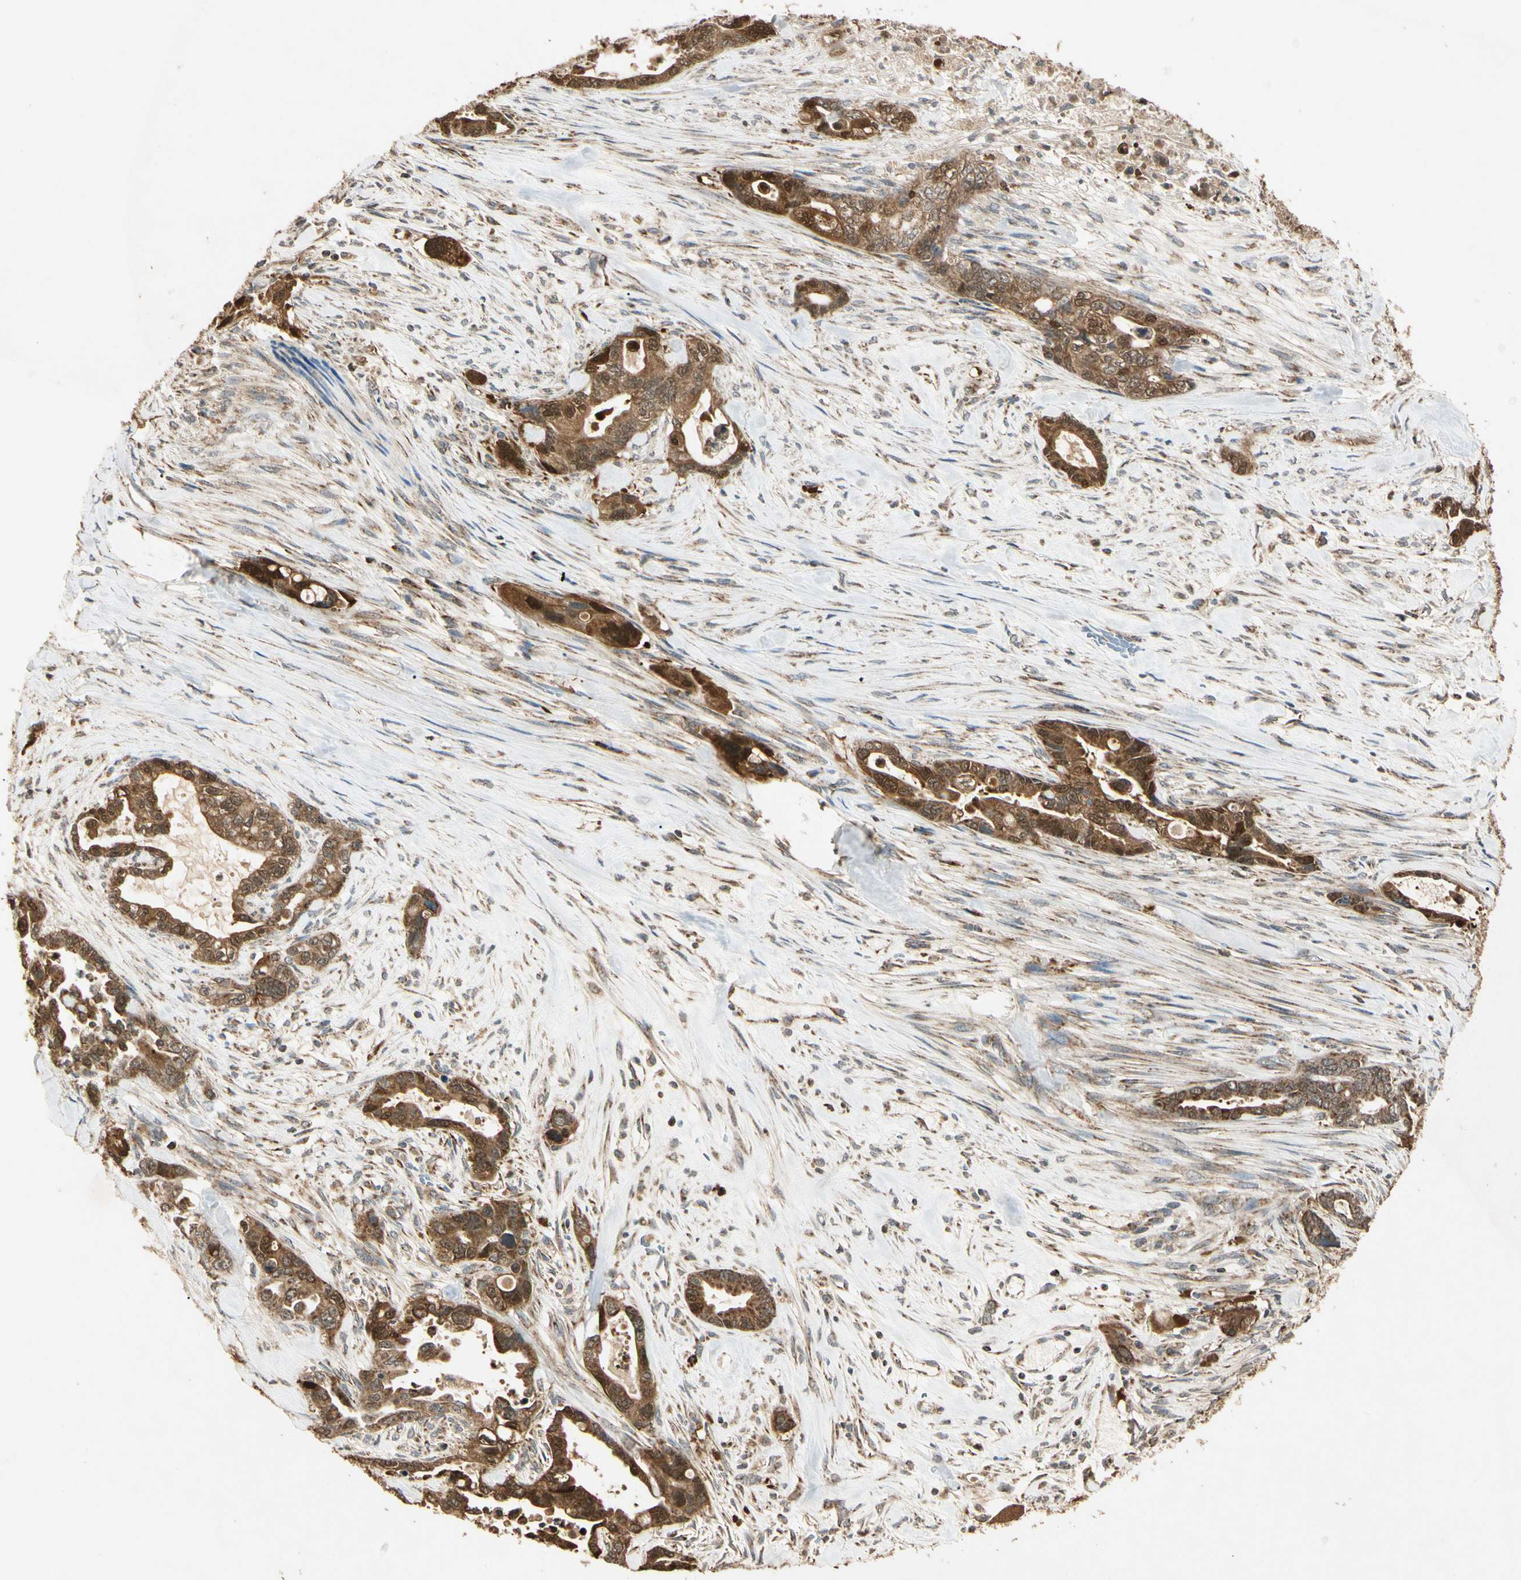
{"staining": {"intensity": "moderate", "quantity": ">75%", "location": "cytoplasmic/membranous,nuclear"}, "tissue": "pancreatic cancer", "cell_type": "Tumor cells", "image_type": "cancer", "snomed": [{"axis": "morphology", "description": "Adenocarcinoma, NOS"}, {"axis": "topography", "description": "Pancreas"}], "caption": "Immunohistochemical staining of pancreatic adenocarcinoma demonstrates medium levels of moderate cytoplasmic/membranous and nuclear expression in about >75% of tumor cells.", "gene": "PRDX5", "patient": {"sex": "male", "age": 70}}